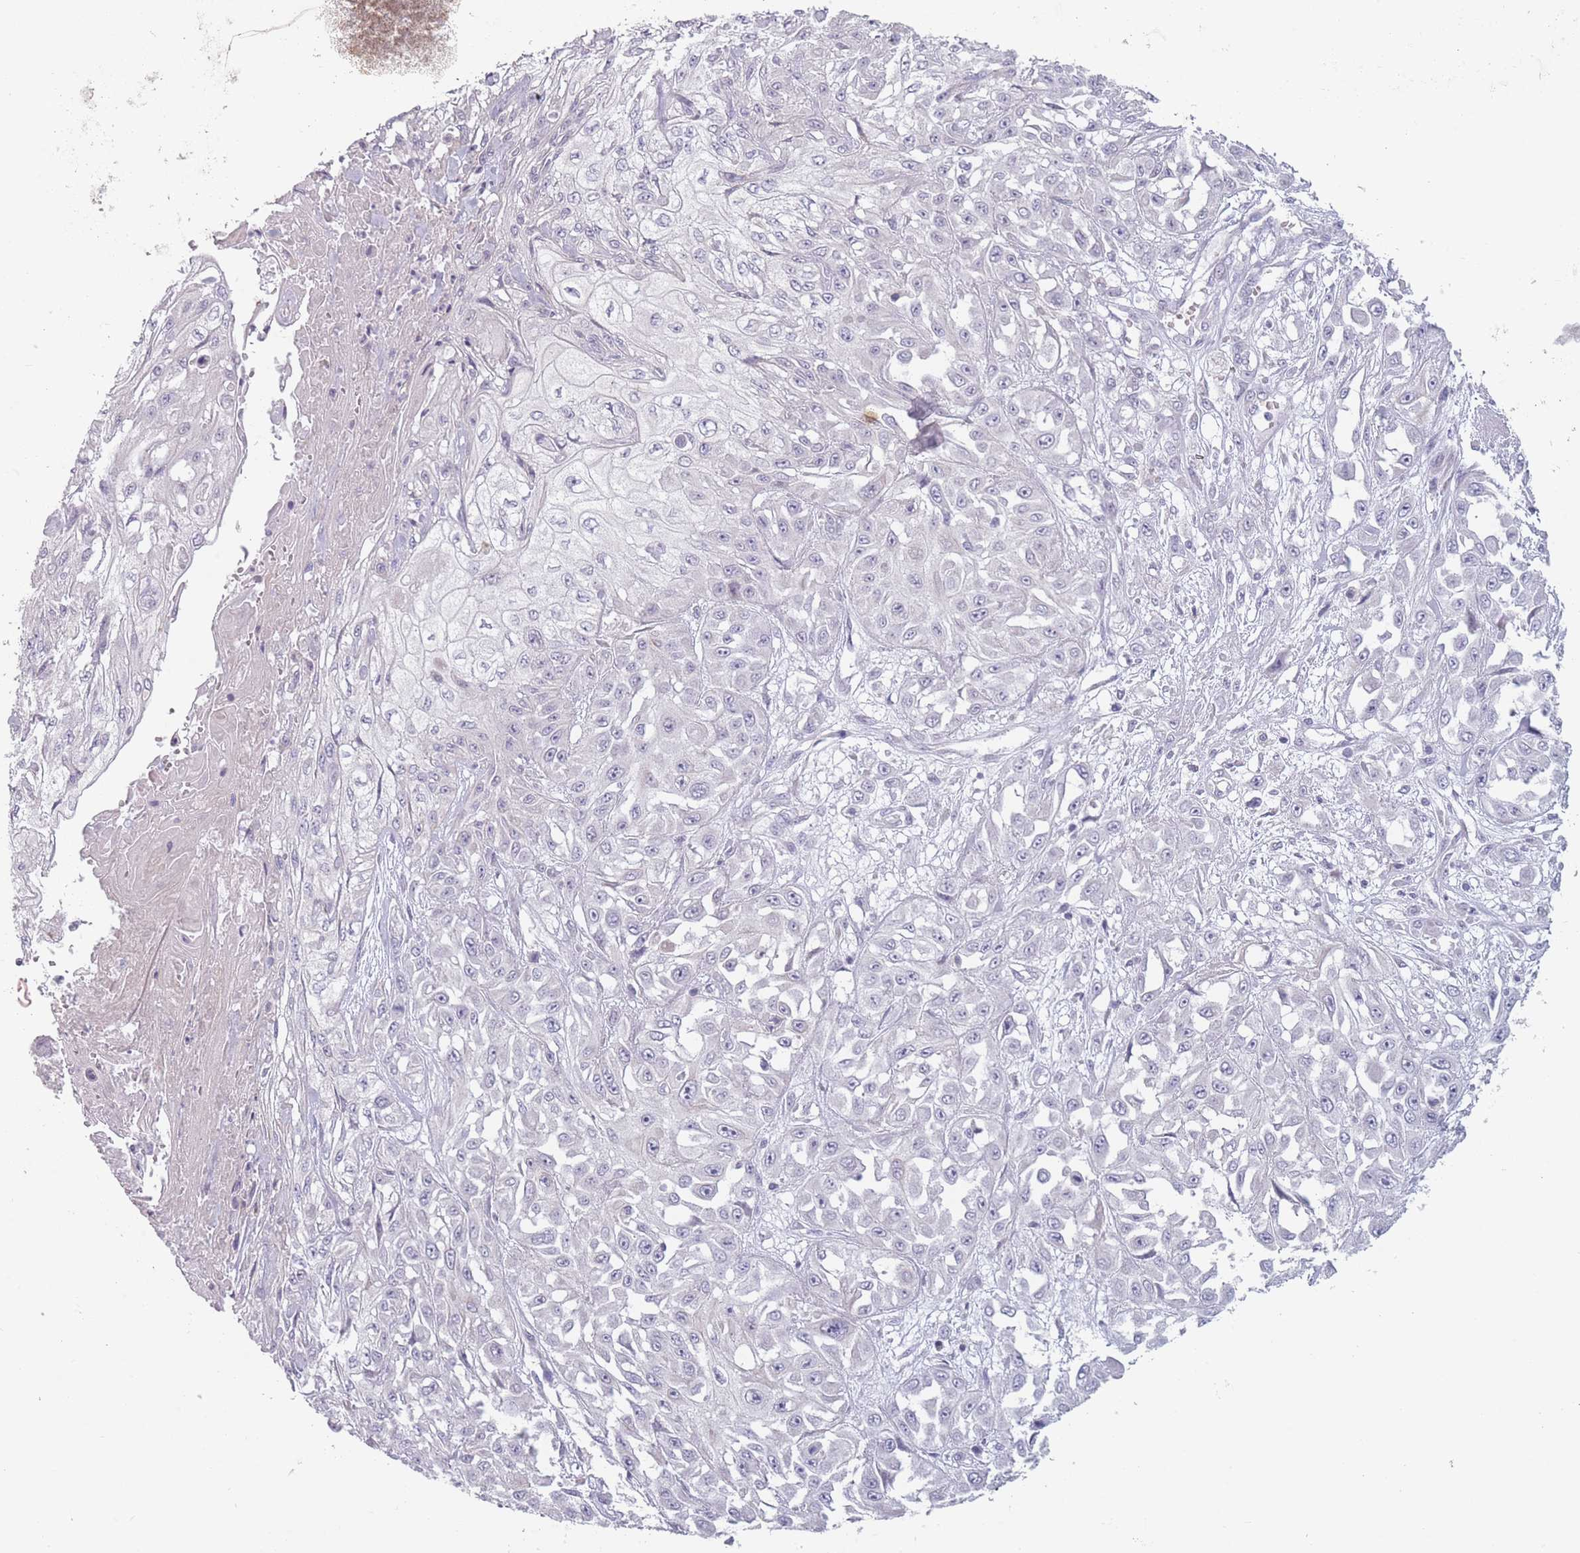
{"staining": {"intensity": "negative", "quantity": "none", "location": "none"}, "tissue": "skin cancer", "cell_type": "Tumor cells", "image_type": "cancer", "snomed": [{"axis": "morphology", "description": "Squamous cell carcinoma, NOS"}, {"axis": "morphology", "description": "Squamous cell carcinoma, metastatic, NOS"}, {"axis": "topography", "description": "Skin"}, {"axis": "topography", "description": "Lymph node"}], "caption": "An image of metastatic squamous cell carcinoma (skin) stained for a protein shows no brown staining in tumor cells.", "gene": "RASL10B", "patient": {"sex": "male", "age": 75}}